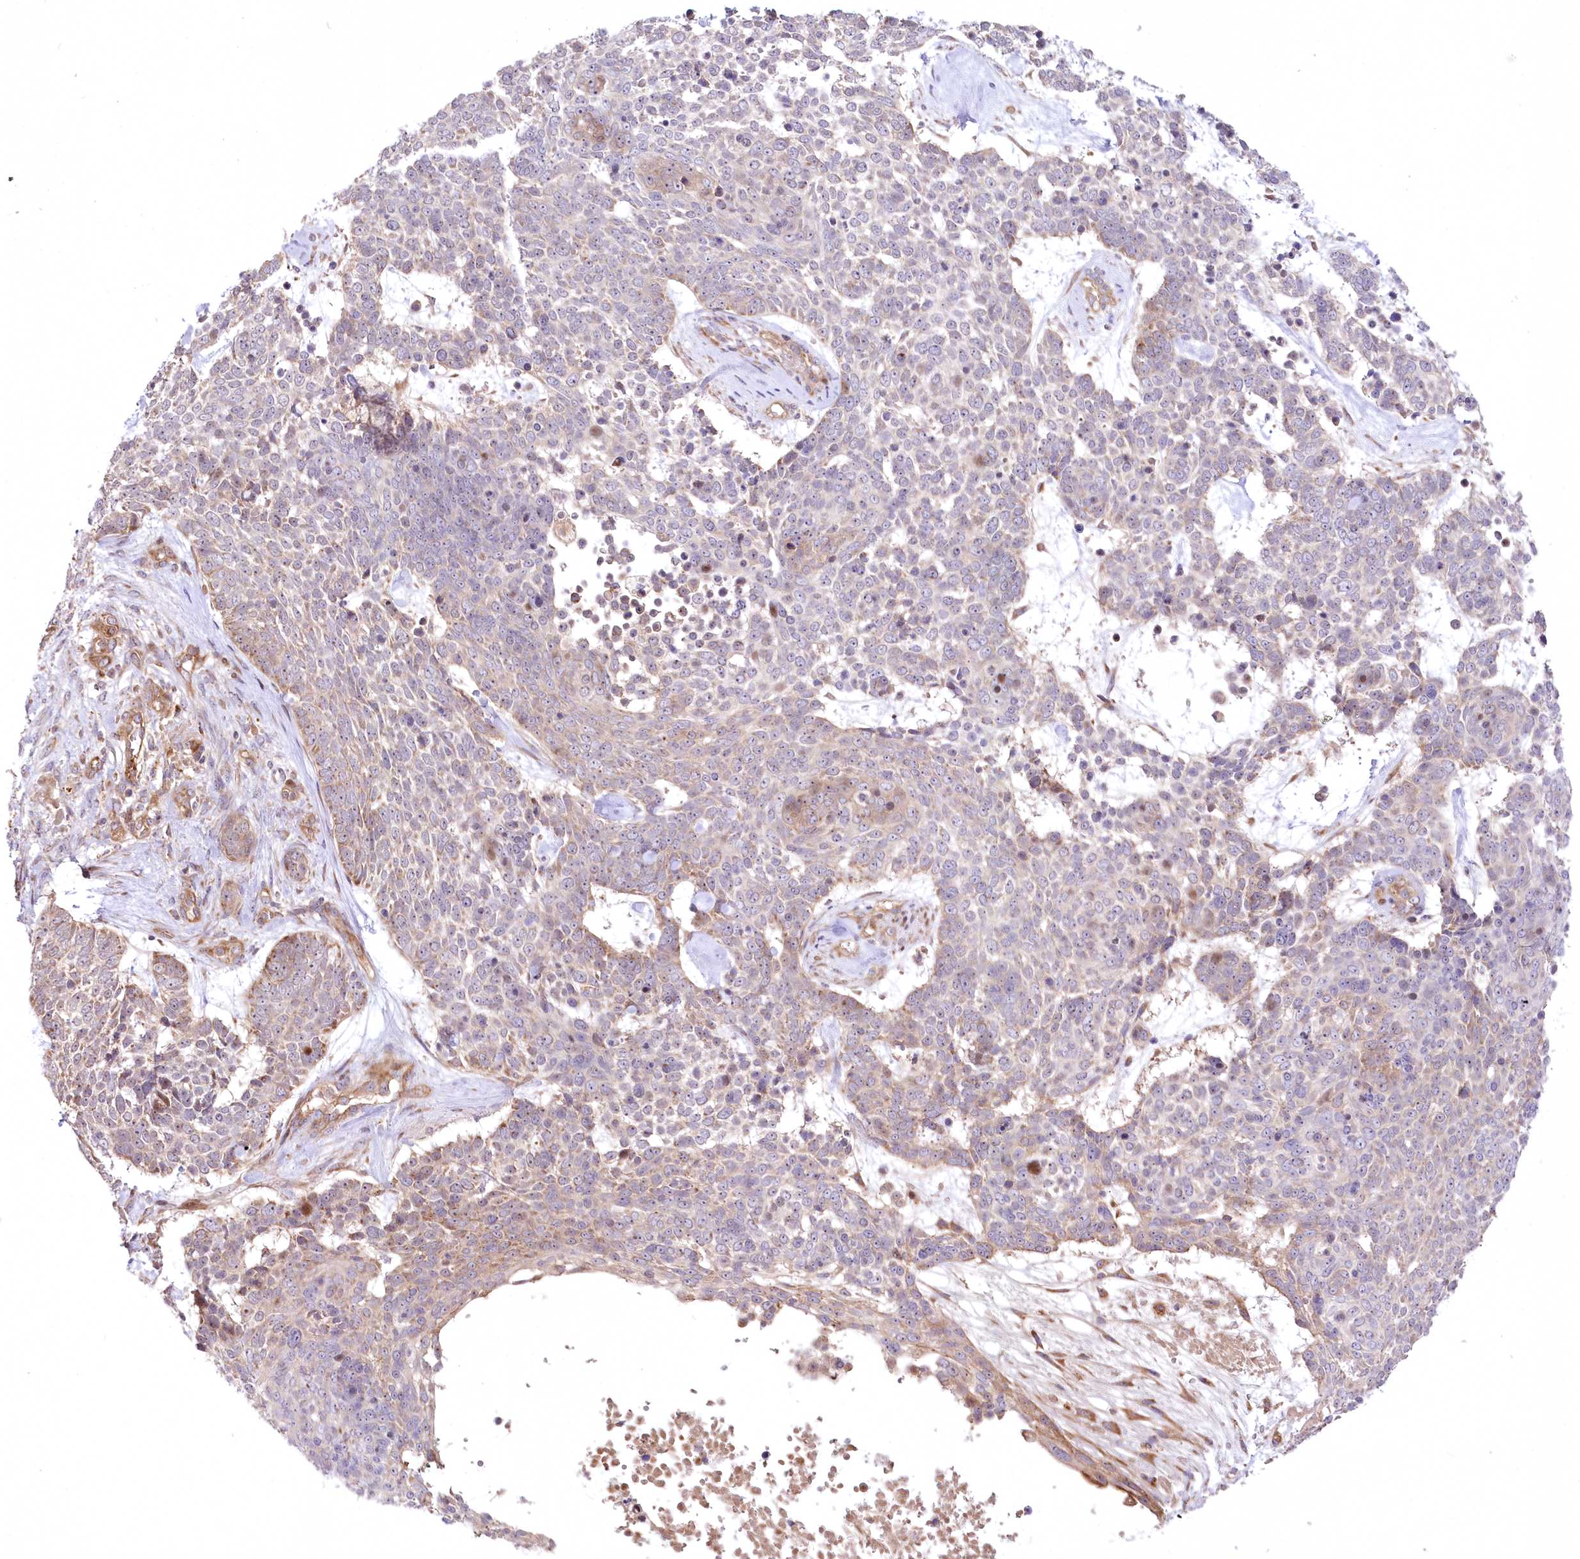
{"staining": {"intensity": "weak", "quantity": "<25%", "location": "cytoplasmic/membranous"}, "tissue": "skin cancer", "cell_type": "Tumor cells", "image_type": "cancer", "snomed": [{"axis": "morphology", "description": "Basal cell carcinoma"}, {"axis": "topography", "description": "Skin"}], "caption": "This is an immunohistochemistry (IHC) image of skin basal cell carcinoma. There is no positivity in tumor cells.", "gene": "PSTK", "patient": {"sex": "female", "age": 81}}